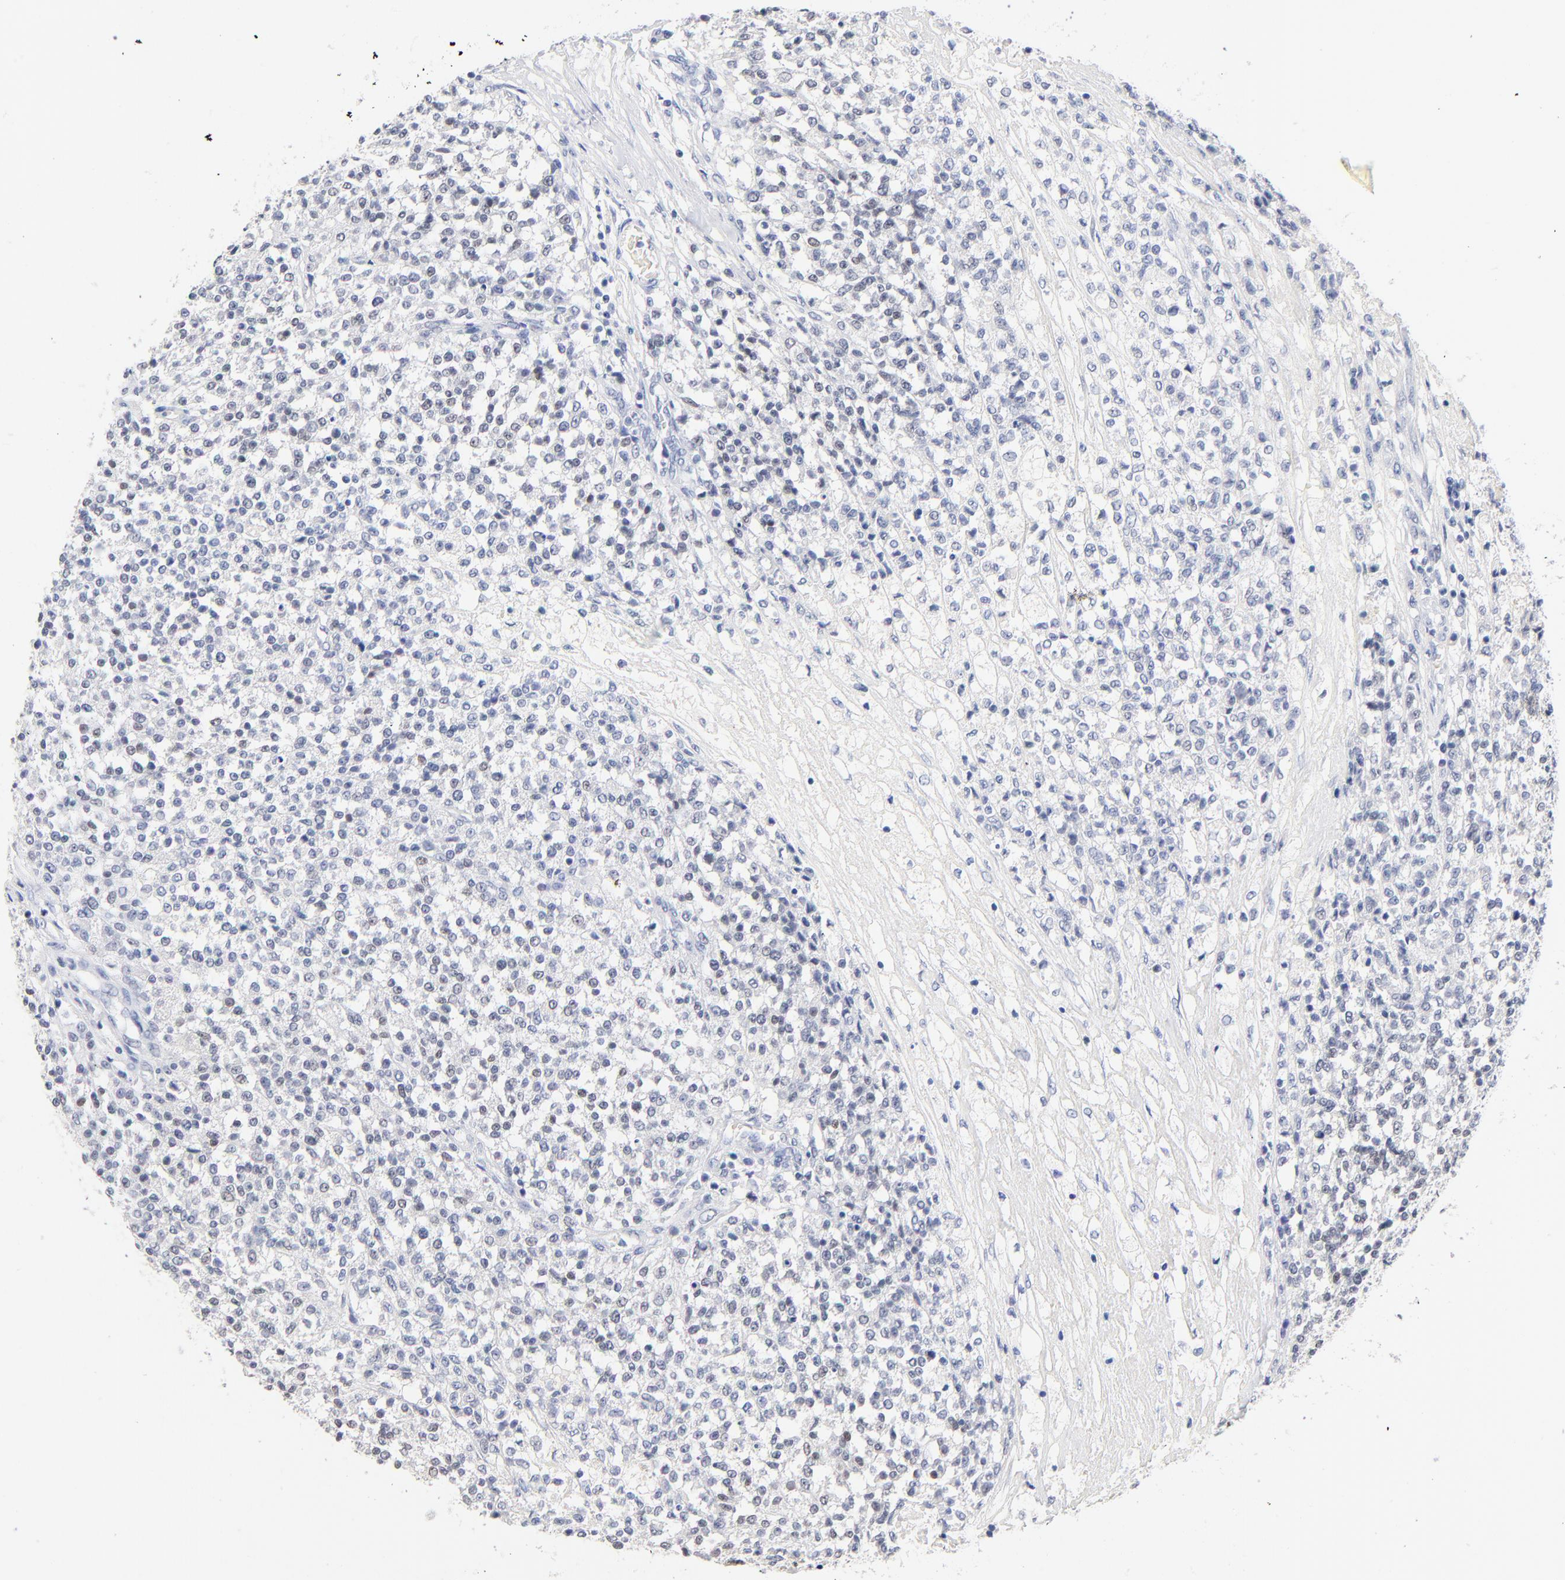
{"staining": {"intensity": "weak", "quantity": "<25%", "location": "nuclear"}, "tissue": "testis cancer", "cell_type": "Tumor cells", "image_type": "cancer", "snomed": [{"axis": "morphology", "description": "Seminoma, NOS"}, {"axis": "topography", "description": "Testis"}], "caption": "Tumor cells show no significant expression in seminoma (testis).", "gene": "ORC2", "patient": {"sex": "male", "age": 59}}